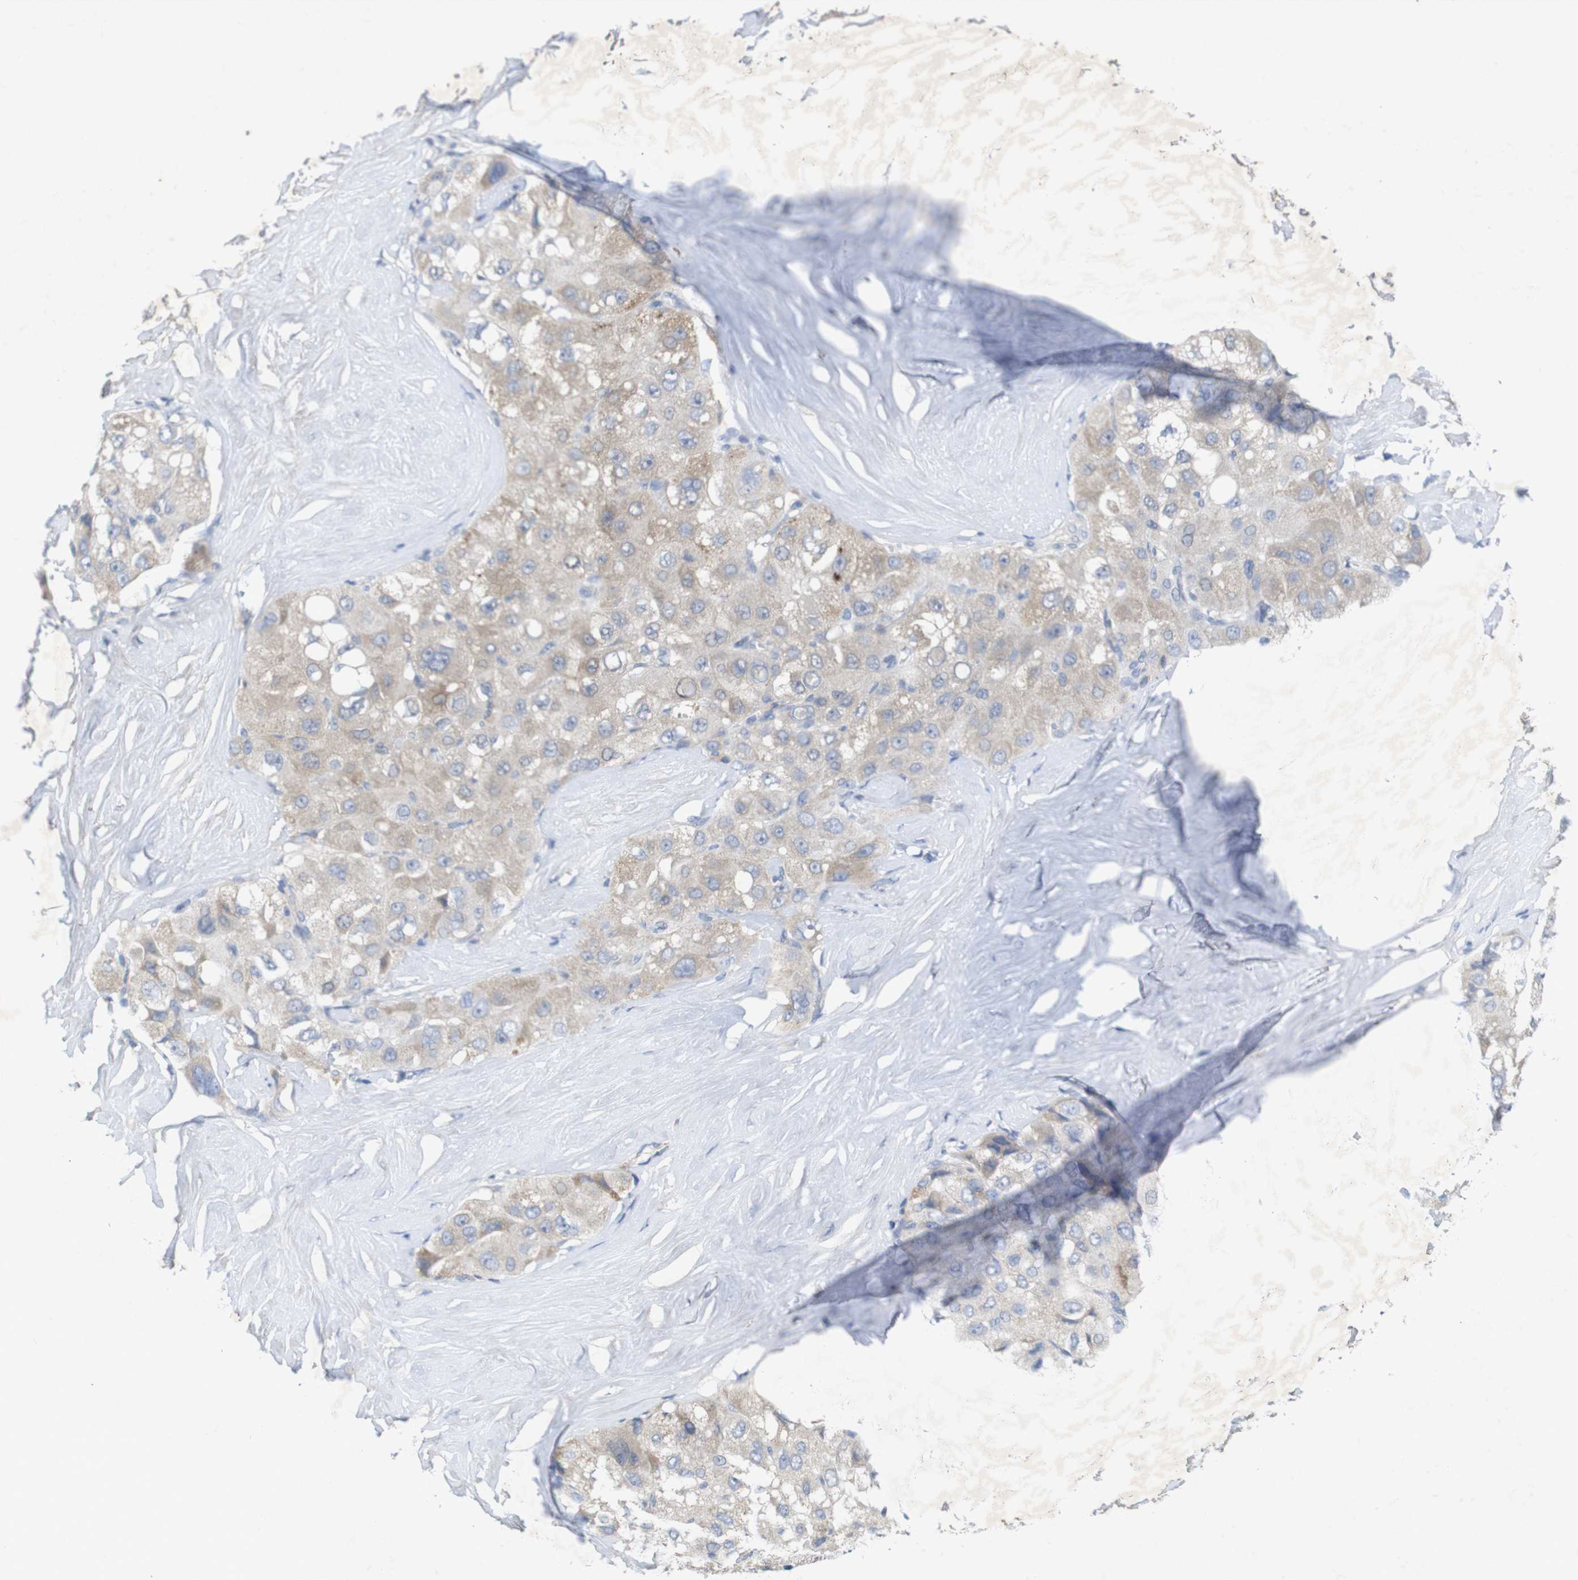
{"staining": {"intensity": "weak", "quantity": "25%-75%", "location": "cytoplasmic/membranous"}, "tissue": "liver cancer", "cell_type": "Tumor cells", "image_type": "cancer", "snomed": [{"axis": "morphology", "description": "Carcinoma, Hepatocellular, NOS"}, {"axis": "topography", "description": "Liver"}], "caption": "A brown stain shows weak cytoplasmic/membranous positivity of a protein in human liver cancer tumor cells.", "gene": "BCAR3", "patient": {"sex": "male", "age": 80}}